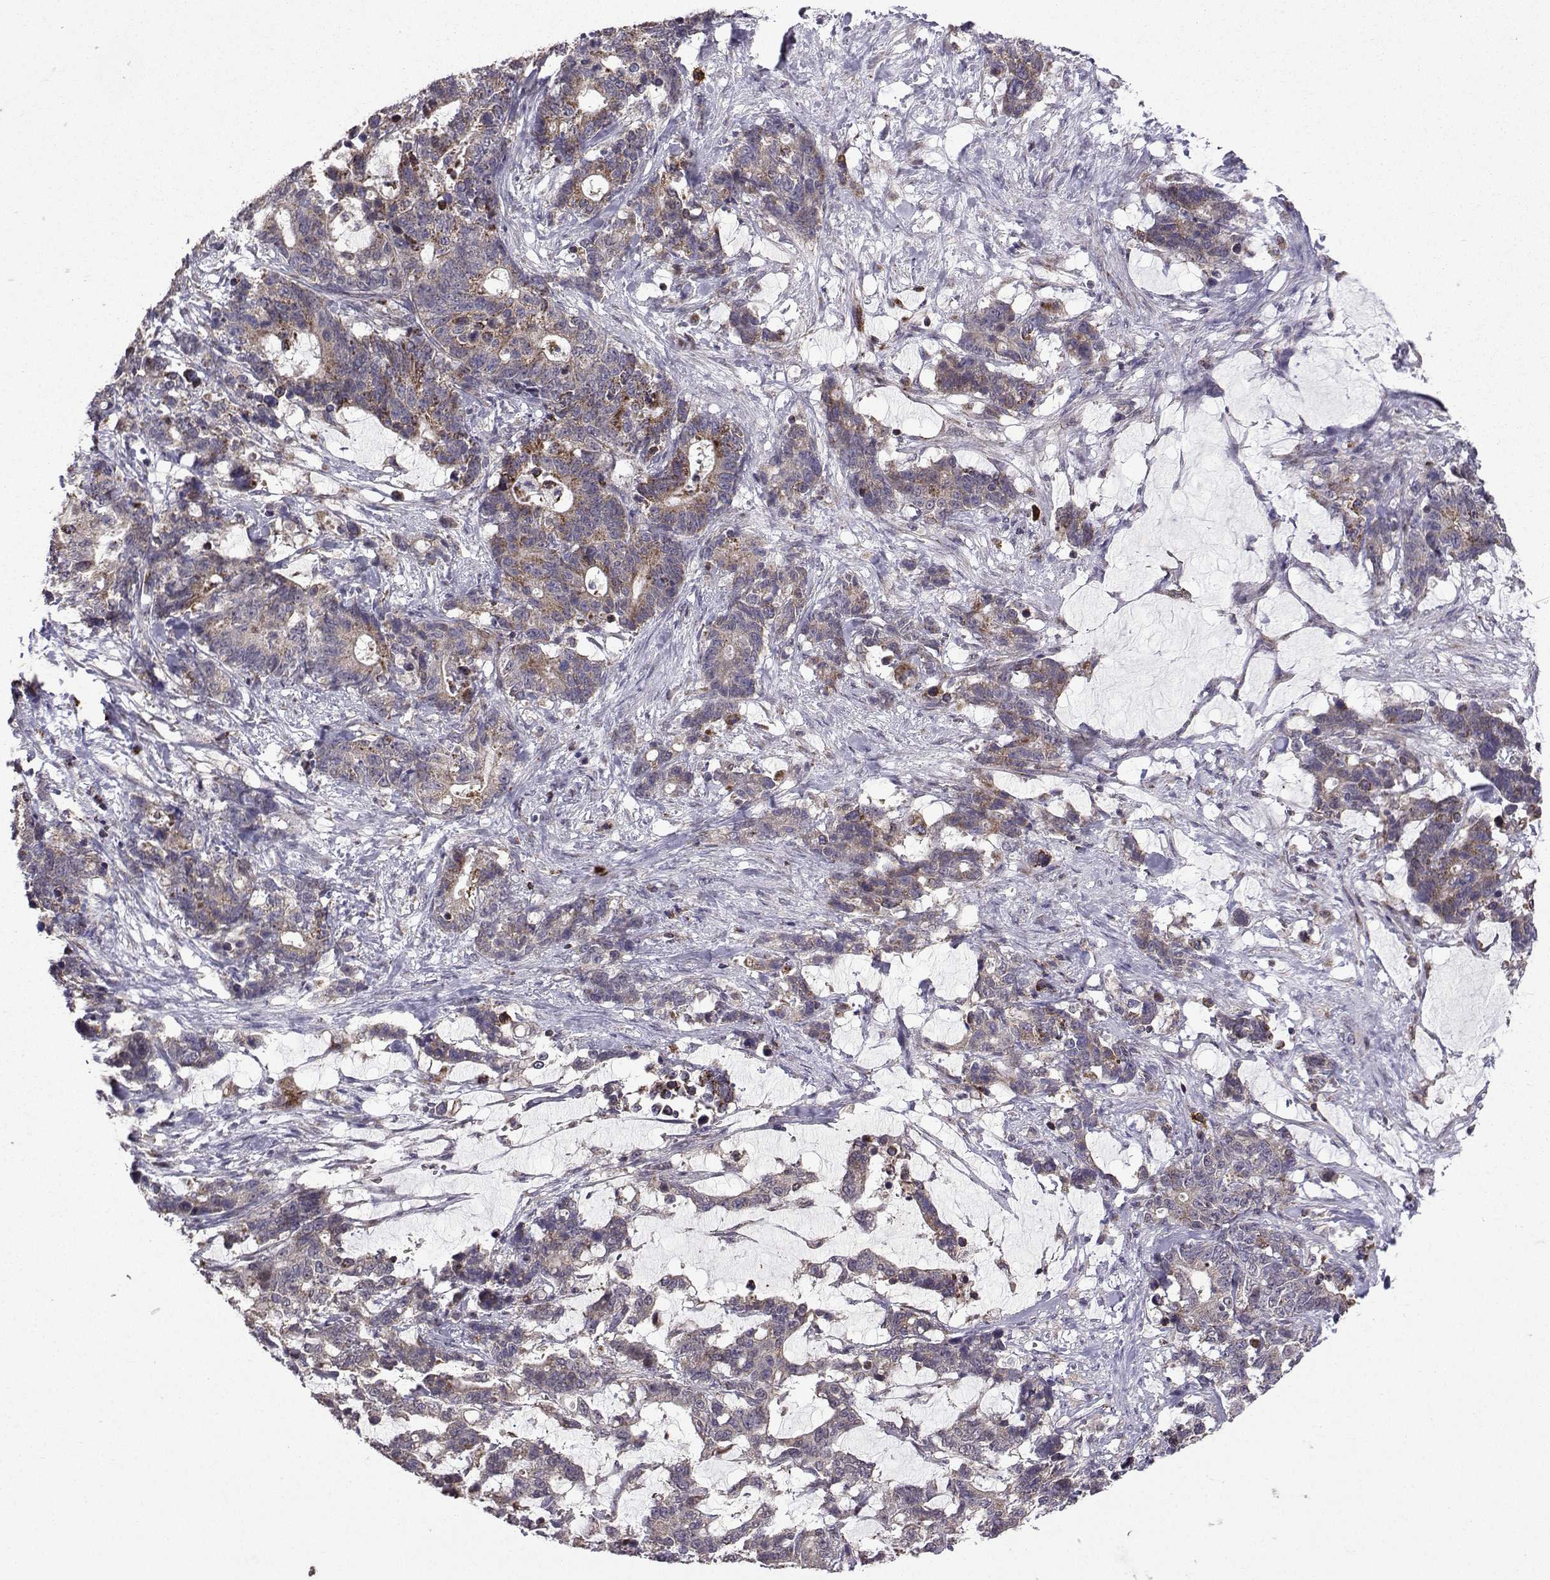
{"staining": {"intensity": "weak", "quantity": "<25%", "location": "cytoplasmic/membranous"}, "tissue": "stomach cancer", "cell_type": "Tumor cells", "image_type": "cancer", "snomed": [{"axis": "morphology", "description": "Normal tissue, NOS"}, {"axis": "morphology", "description": "Adenocarcinoma, NOS"}, {"axis": "topography", "description": "Stomach"}], "caption": "Immunohistochemical staining of stomach cancer (adenocarcinoma) reveals no significant positivity in tumor cells.", "gene": "TAB2", "patient": {"sex": "female", "age": 64}}